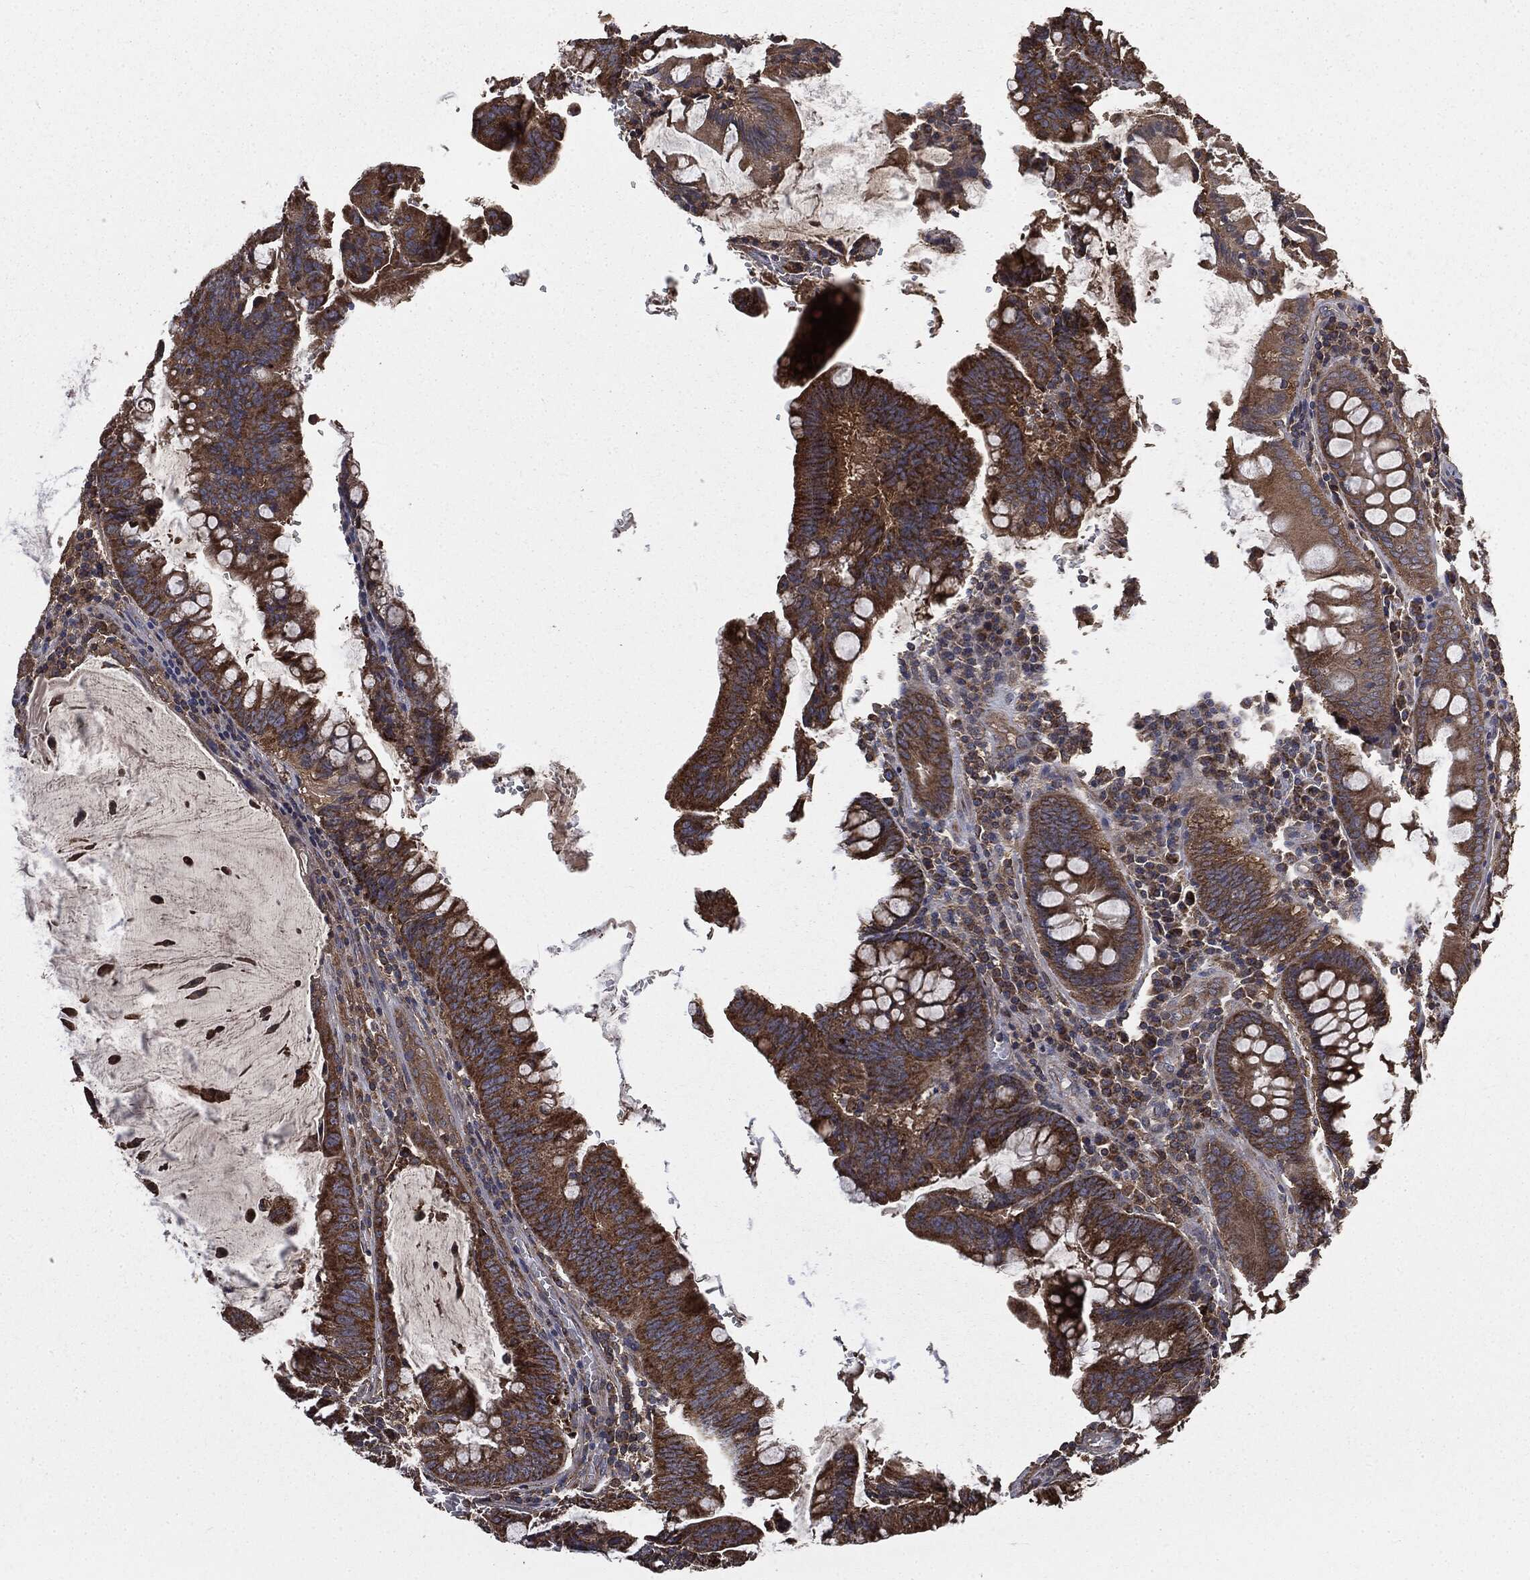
{"staining": {"intensity": "strong", "quantity": ">75%", "location": "cytoplasmic/membranous"}, "tissue": "colorectal cancer", "cell_type": "Tumor cells", "image_type": "cancer", "snomed": [{"axis": "morphology", "description": "Adenocarcinoma, NOS"}, {"axis": "topography", "description": "Colon"}], "caption": "Strong cytoplasmic/membranous positivity for a protein is appreciated in approximately >75% of tumor cells of colorectal cancer (adenocarcinoma) using immunohistochemistry (IHC).", "gene": "MAPK6", "patient": {"sex": "male", "age": 62}}